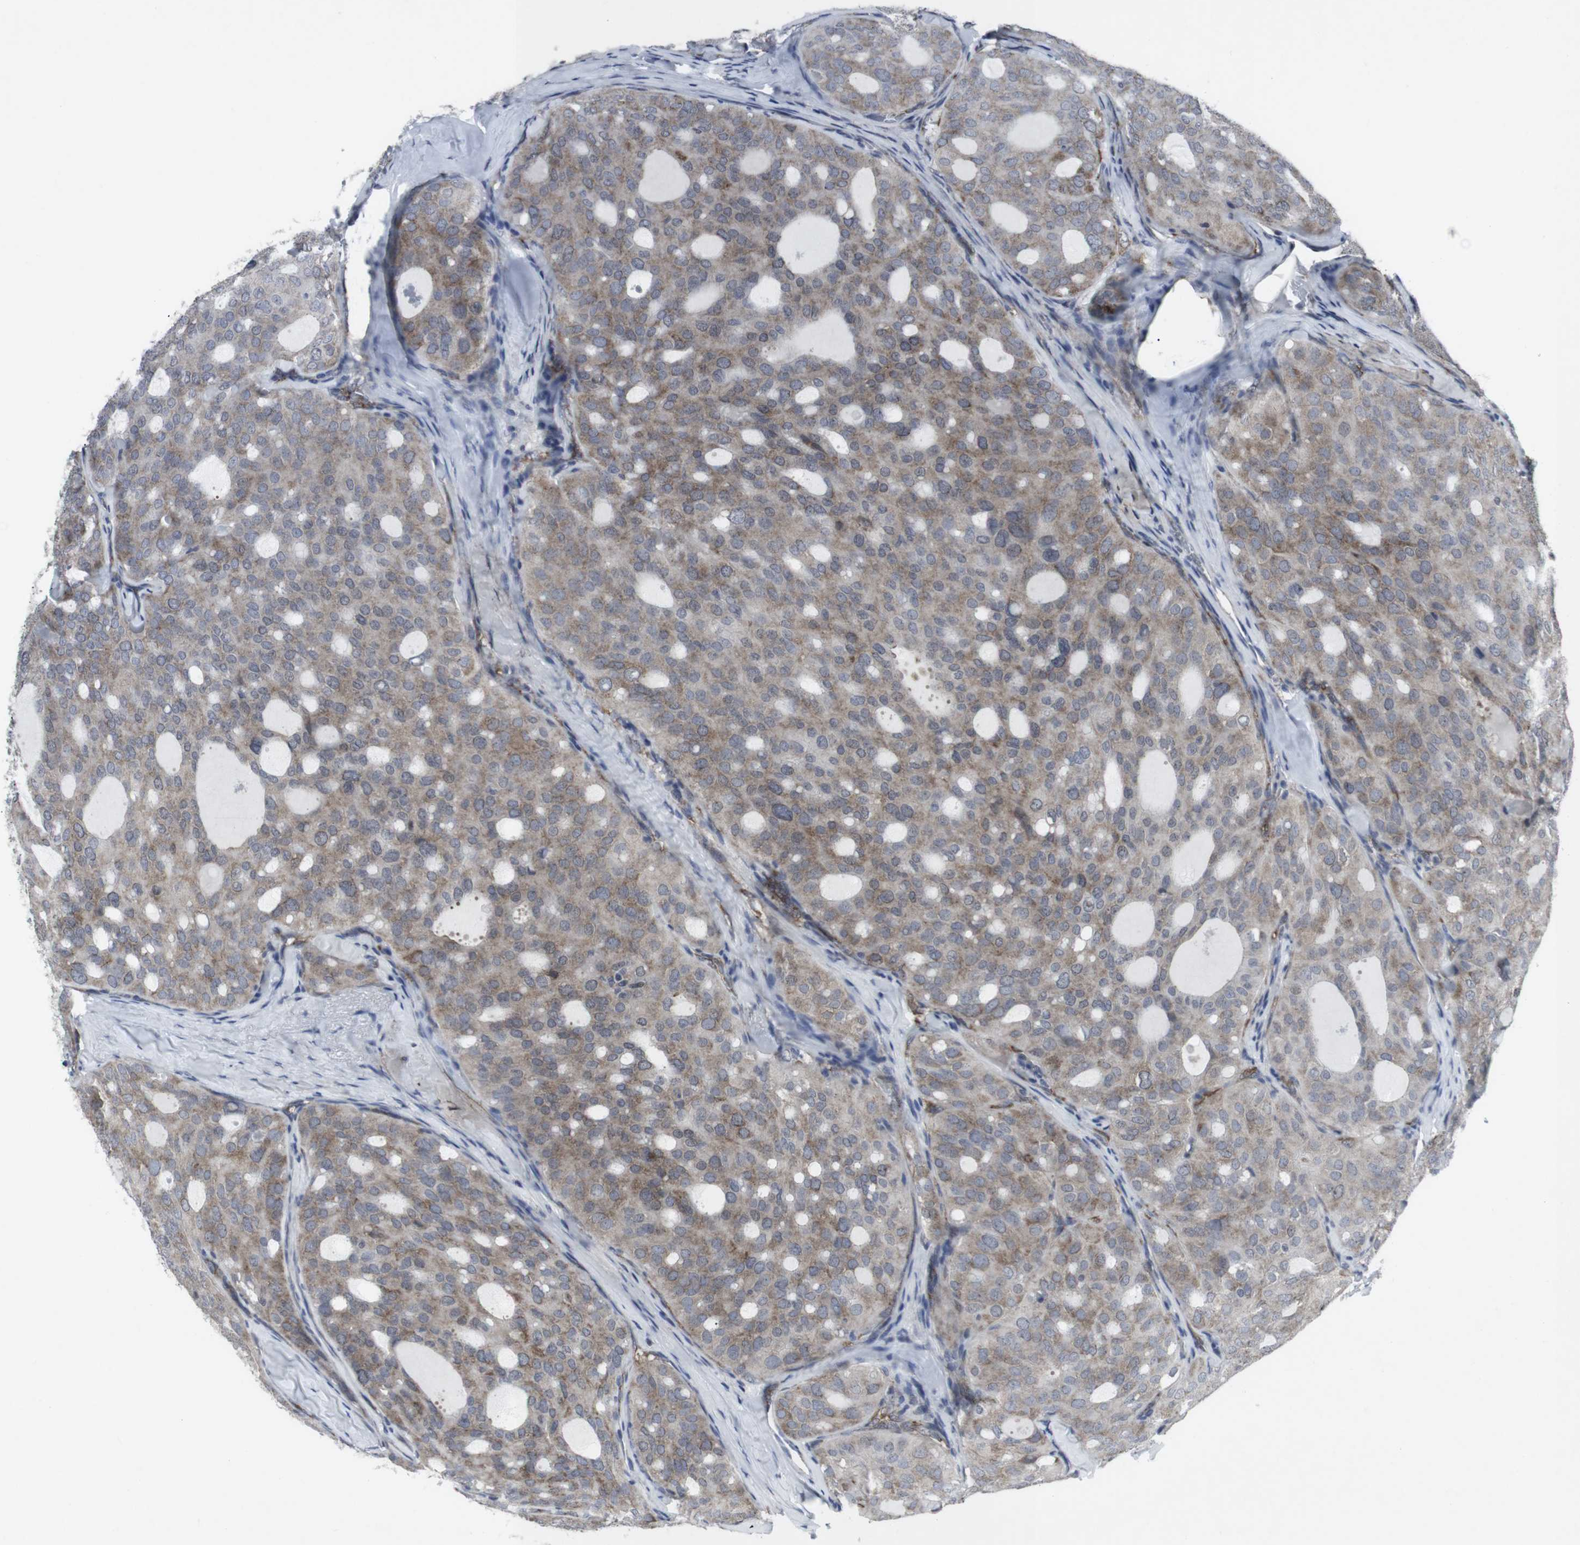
{"staining": {"intensity": "moderate", "quantity": ">75%", "location": "cytoplasmic/membranous"}, "tissue": "thyroid cancer", "cell_type": "Tumor cells", "image_type": "cancer", "snomed": [{"axis": "morphology", "description": "Follicular adenoma carcinoma, NOS"}, {"axis": "topography", "description": "Thyroid gland"}], "caption": "Human thyroid cancer stained with a brown dye shows moderate cytoplasmic/membranous positive staining in about >75% of tumor cells.", "gene": "GEMIN2", "patient": {"sex": "male", "age": 75}}